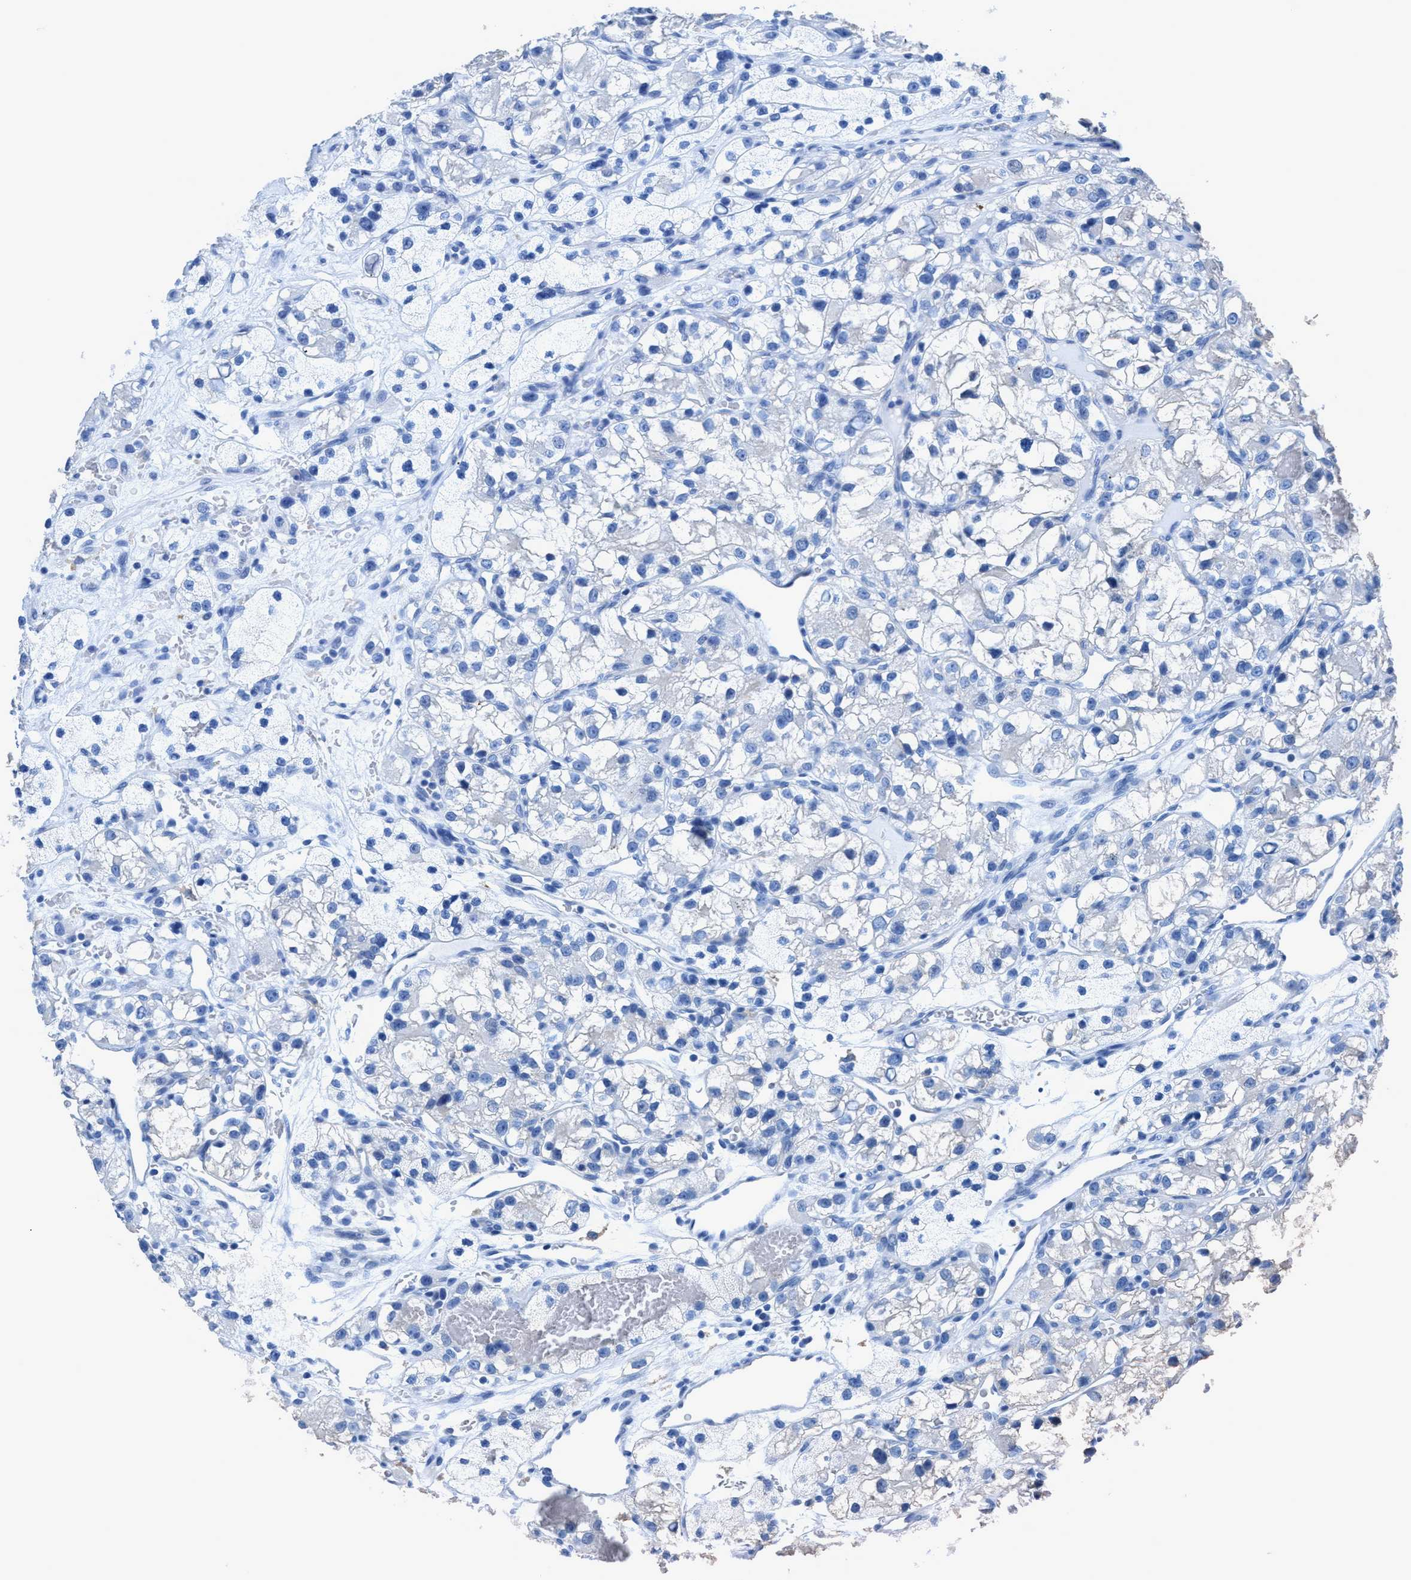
{"staining": {"intensity": "negative", "quantity": "none", "location": "none"}, "tissue": "renal cancer", "cell_type": "Tumor cells", "image_type": "cancer", "snomed": [{"axis": "morphology", "description": "Adenocarcinoma, NOS"}, {"axis": "topography", "description": "Kidney"}], "caption": "This micrograph is of renal adenocarcinoma stained with immunohistochemistry (IHC) to label a protein in brown with the nuclei are counter-stained blue. There is no staining in tumor cells. (DAB (3,3'-diaminobenzidine) immunohistochemistry with hematoxylin counter stain).", "gene": "DNAI1", "patient": {"sex": "female", "age": 57}}